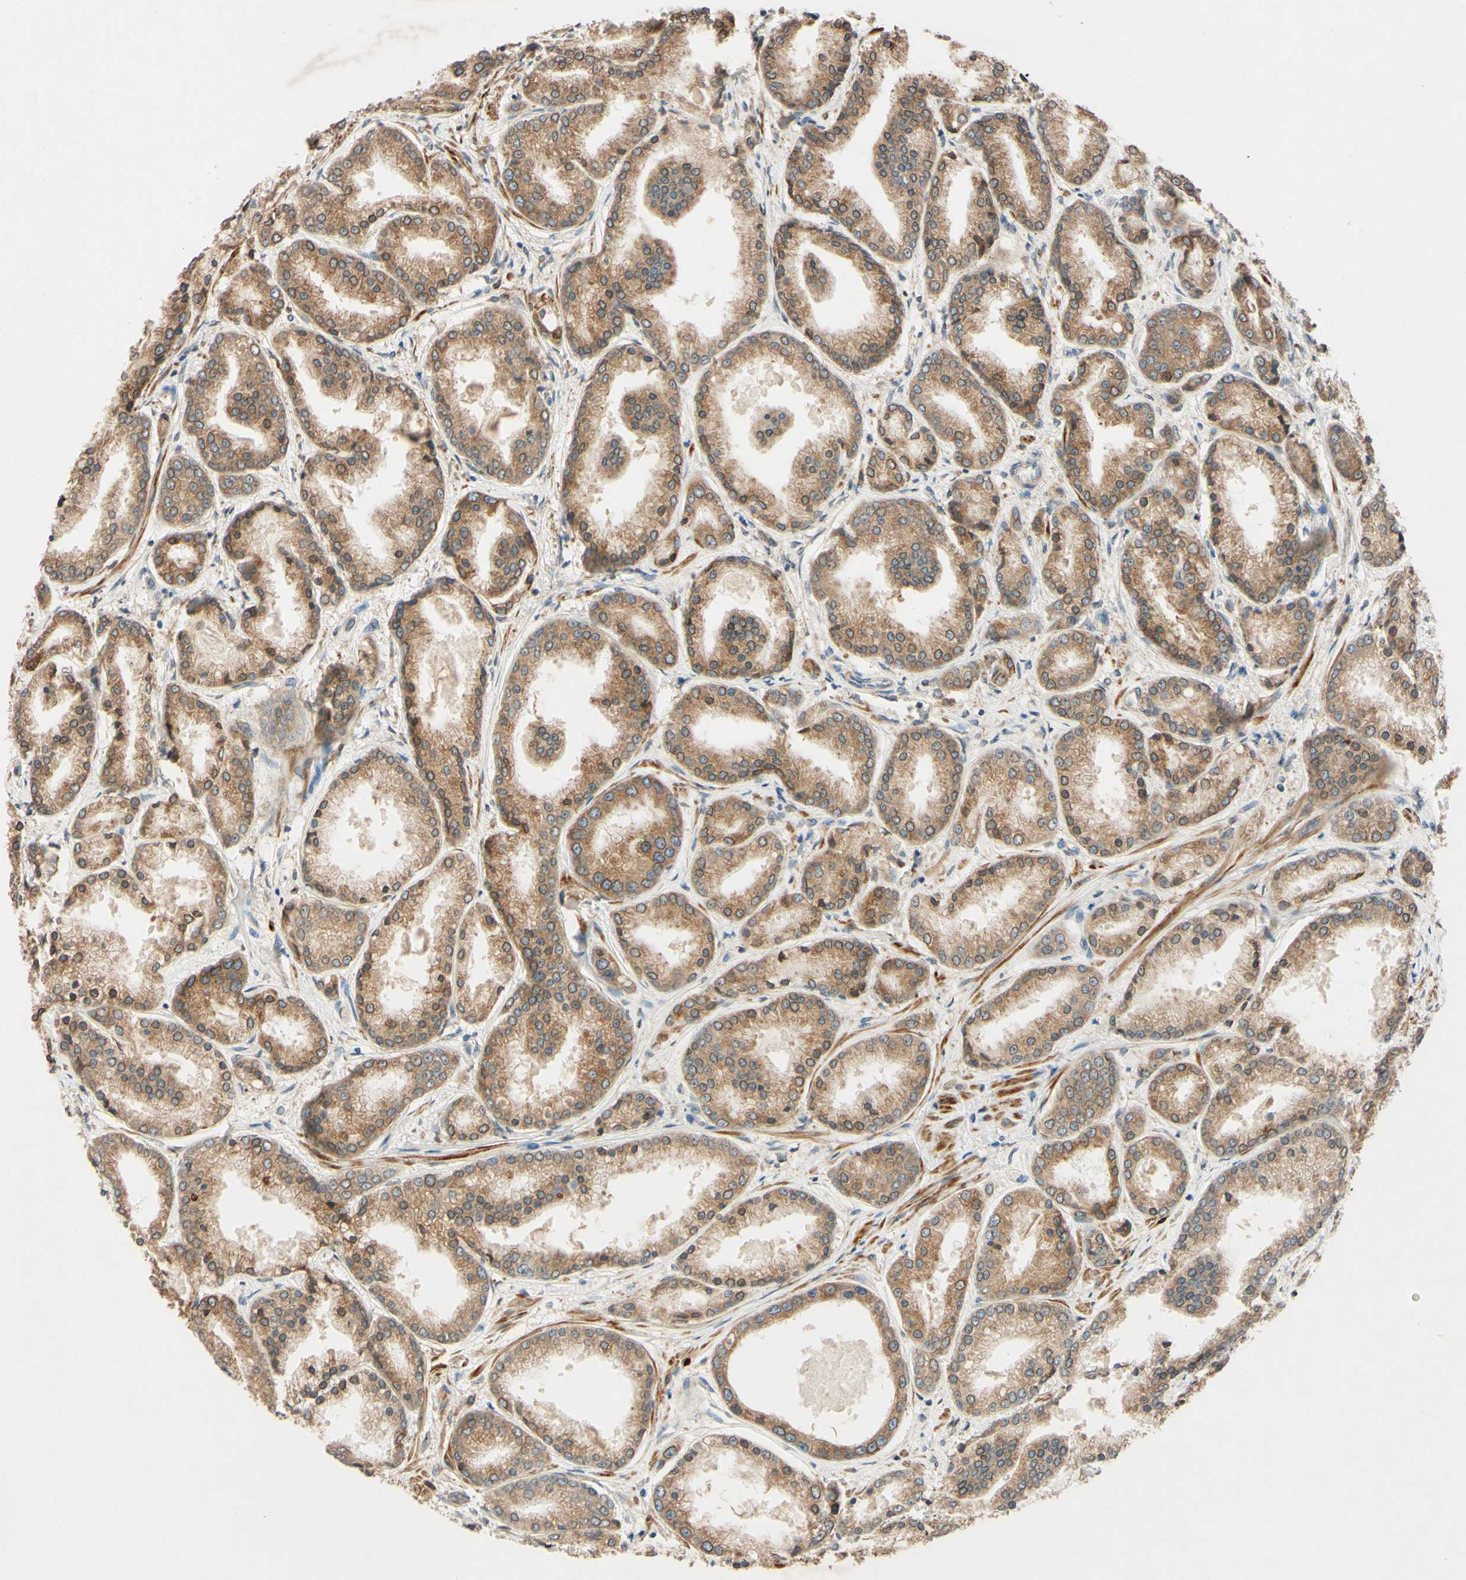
{"staining": {"intensity": "moderate", "quantity": "25%-75%", "location": "cytoplasmic/membranous,nuclear"}, "tissue": "prostate cancer", "cell_type": "Tumor cells", "image_type": "cancer", "snomed": [{"axis": "morphology", "description": "Adenocarcinoma, High grade"}, {"axis": "topography", "description": "Prostate"}], "caption": "High-grade adenocarcinoma (prostate) stained for a protein (brown) exhibits moderate cytoplasmic/membranous and nuclear positive positivity in approximately 25%-75% of tumor cells.", "gene": "PTPRU", "patient": {"sex": "male", "age": 59}}